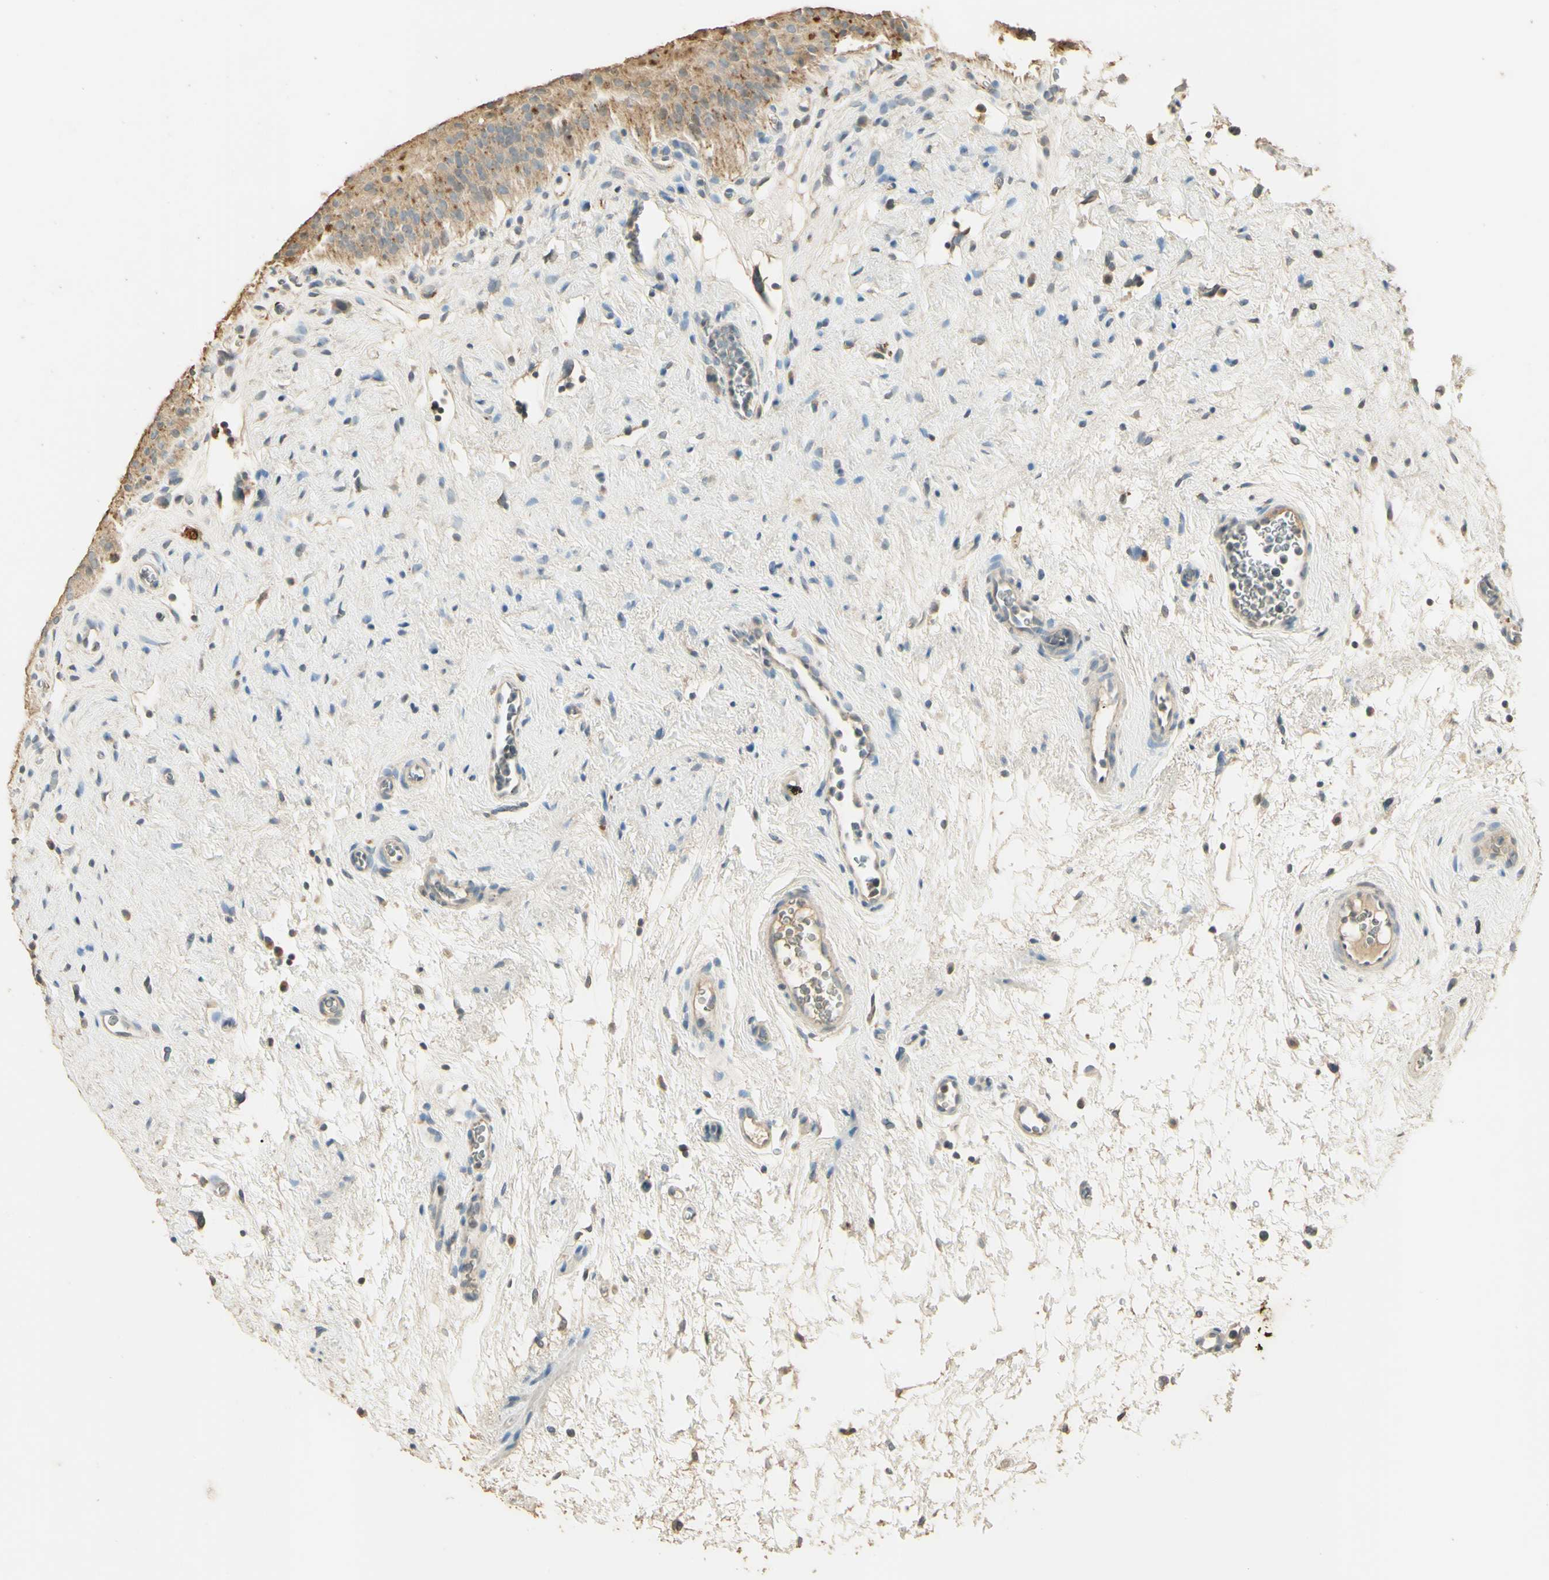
{"staining": {"intensity": "moderate", "quantity": "25%-75%", "location": "cytoplasmic/membranous"}, "tissue": "urinary bladder", "cell_type": "Urothelial cells", "image_type": "normal", "snomed": [{"axis": "morphology", "description": "Normal tissue, NOS"}, {"axis": "morphology", "description": "Urothelial carcinoma, High grade"}, {"axis": "topography", "description": "Urinary bladder"}], "caption": "About 25%-75% of urothelial cells in unremarkable human urinary bladder demonstrate moderate cytoplasmic/membranous protein positivity as visualized by brown immunohistochemical staining.", "gene": "ARHGEF17", "patient": {"sex": "male", "age": 46}}